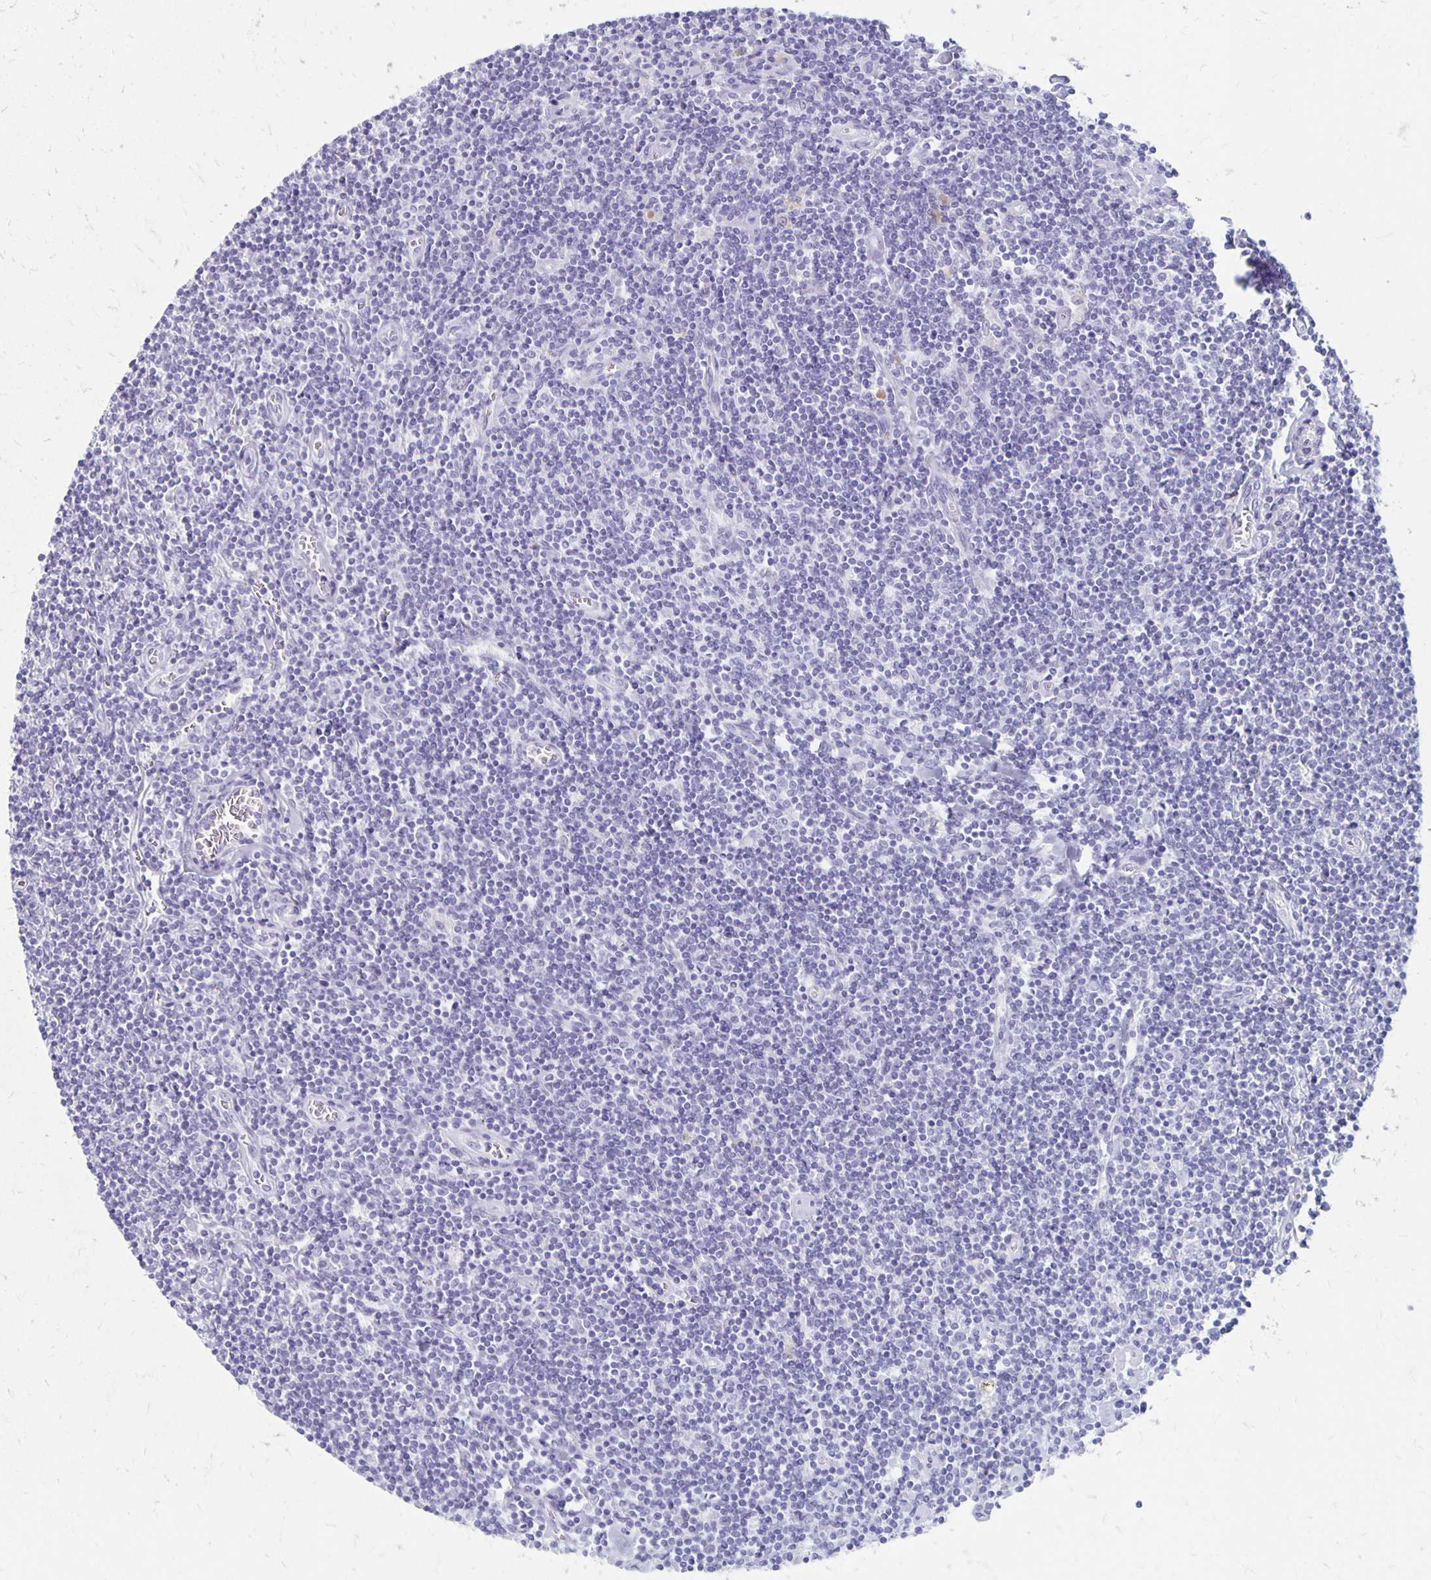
{"staining": {"intensity": "negative", "quantity": "none", "location": "none"}, "tissue": "lymphoma", "cell_type": "Tumor cells", "image_type": "cancer", "snomed": [{"axis": "morphology", "description": "Hodgkin's disease, NOS"}, {"axis": "topography", "description": "Lymph node"}], "caption": "High magnification brightfield microscopy of Hodgkin's disease stained with DAB (brown) and counterstained with hematoxylin (blue): tumor cells show no significant staining.", "gene": "MAGEC2", "patient": {"sex": "male", "age": 40}}